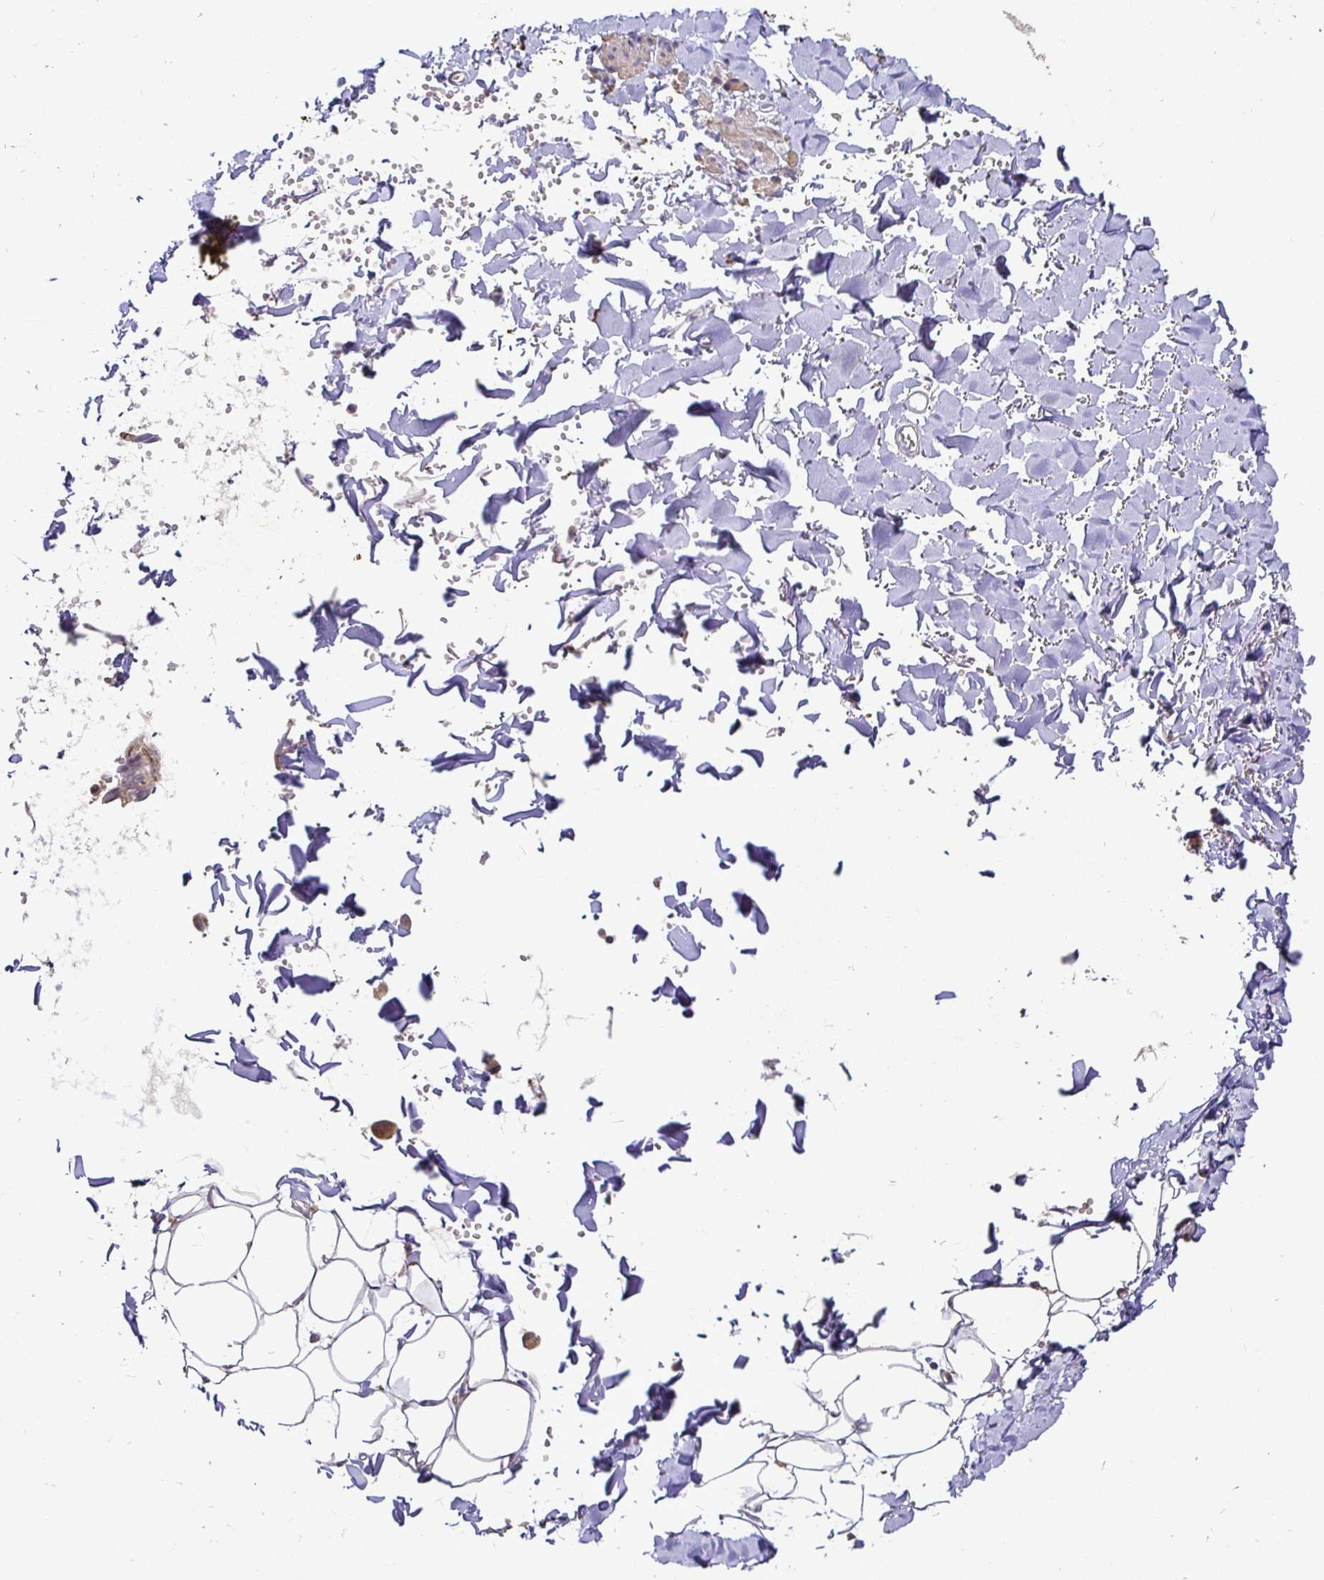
{"staining": {"intensity": "weak", "quantity": "25%-75%", "location": "cytoplasmic/membranous"}, "tissue": "adipose tissue", "cell_type": "Adipocytes", "image_type": "normal", "snomed": [{"axis": "morphology", "description": "Normal tissue, NOS"}, {"axis": "topography", "description": "Cartilage tissue"}, {"axis": "topography", "description": "Bronchus"}, {"axis": "topography", "description": "Peripheral nerve tissue"}], "caption": "Immunohistochemical staining of benign adipose tissue reveals weak cytoplasmic/membranous protein staining in approximately 25%-75% of adipocytes.", "gene": "MAPK8IP3", "patient": {"sex": "female", "age": 59}}